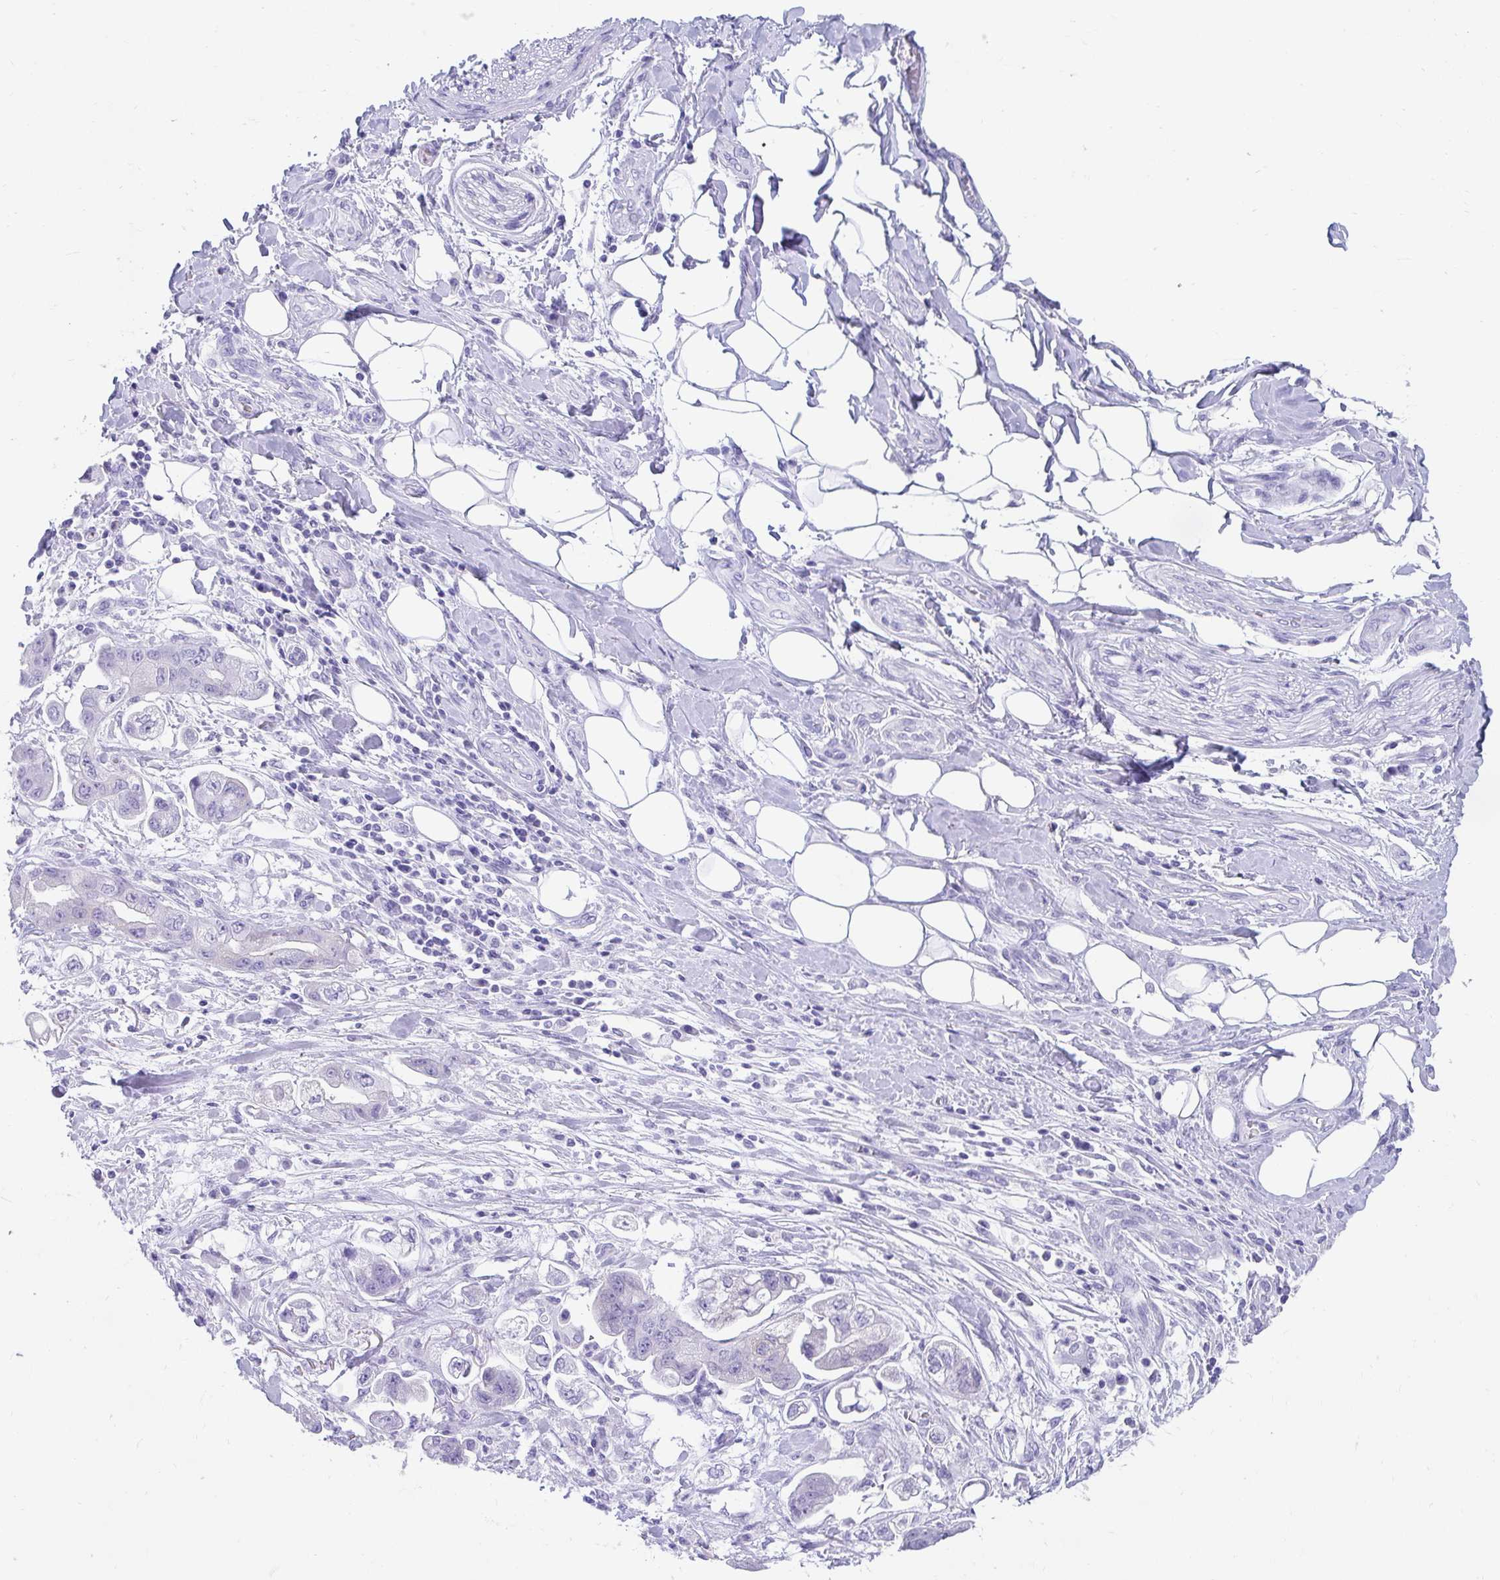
{"staining": {"intensity": "negative", "quantity": "none", "location": "none"}, "tissue": "stomach cancer", "cell_type": "Tumor cells", "image_type": "cancer", "snomed": [{"axis": "morphology", "description": "Adenocarcinoma, NOS"}, {"axis": "topography", "description": "Stomach"}], "caption": "Immunohistochemical staining of stomach cancer displays no significant positivity in tumor cells. (DAB (3,3'-diaminobenzidine) immunohistochemistry (IHC) visualized using brightfield microscopy, high magnification).", "gene": "SEC14L3", "patient": {"sex": "male", "age": 62}}